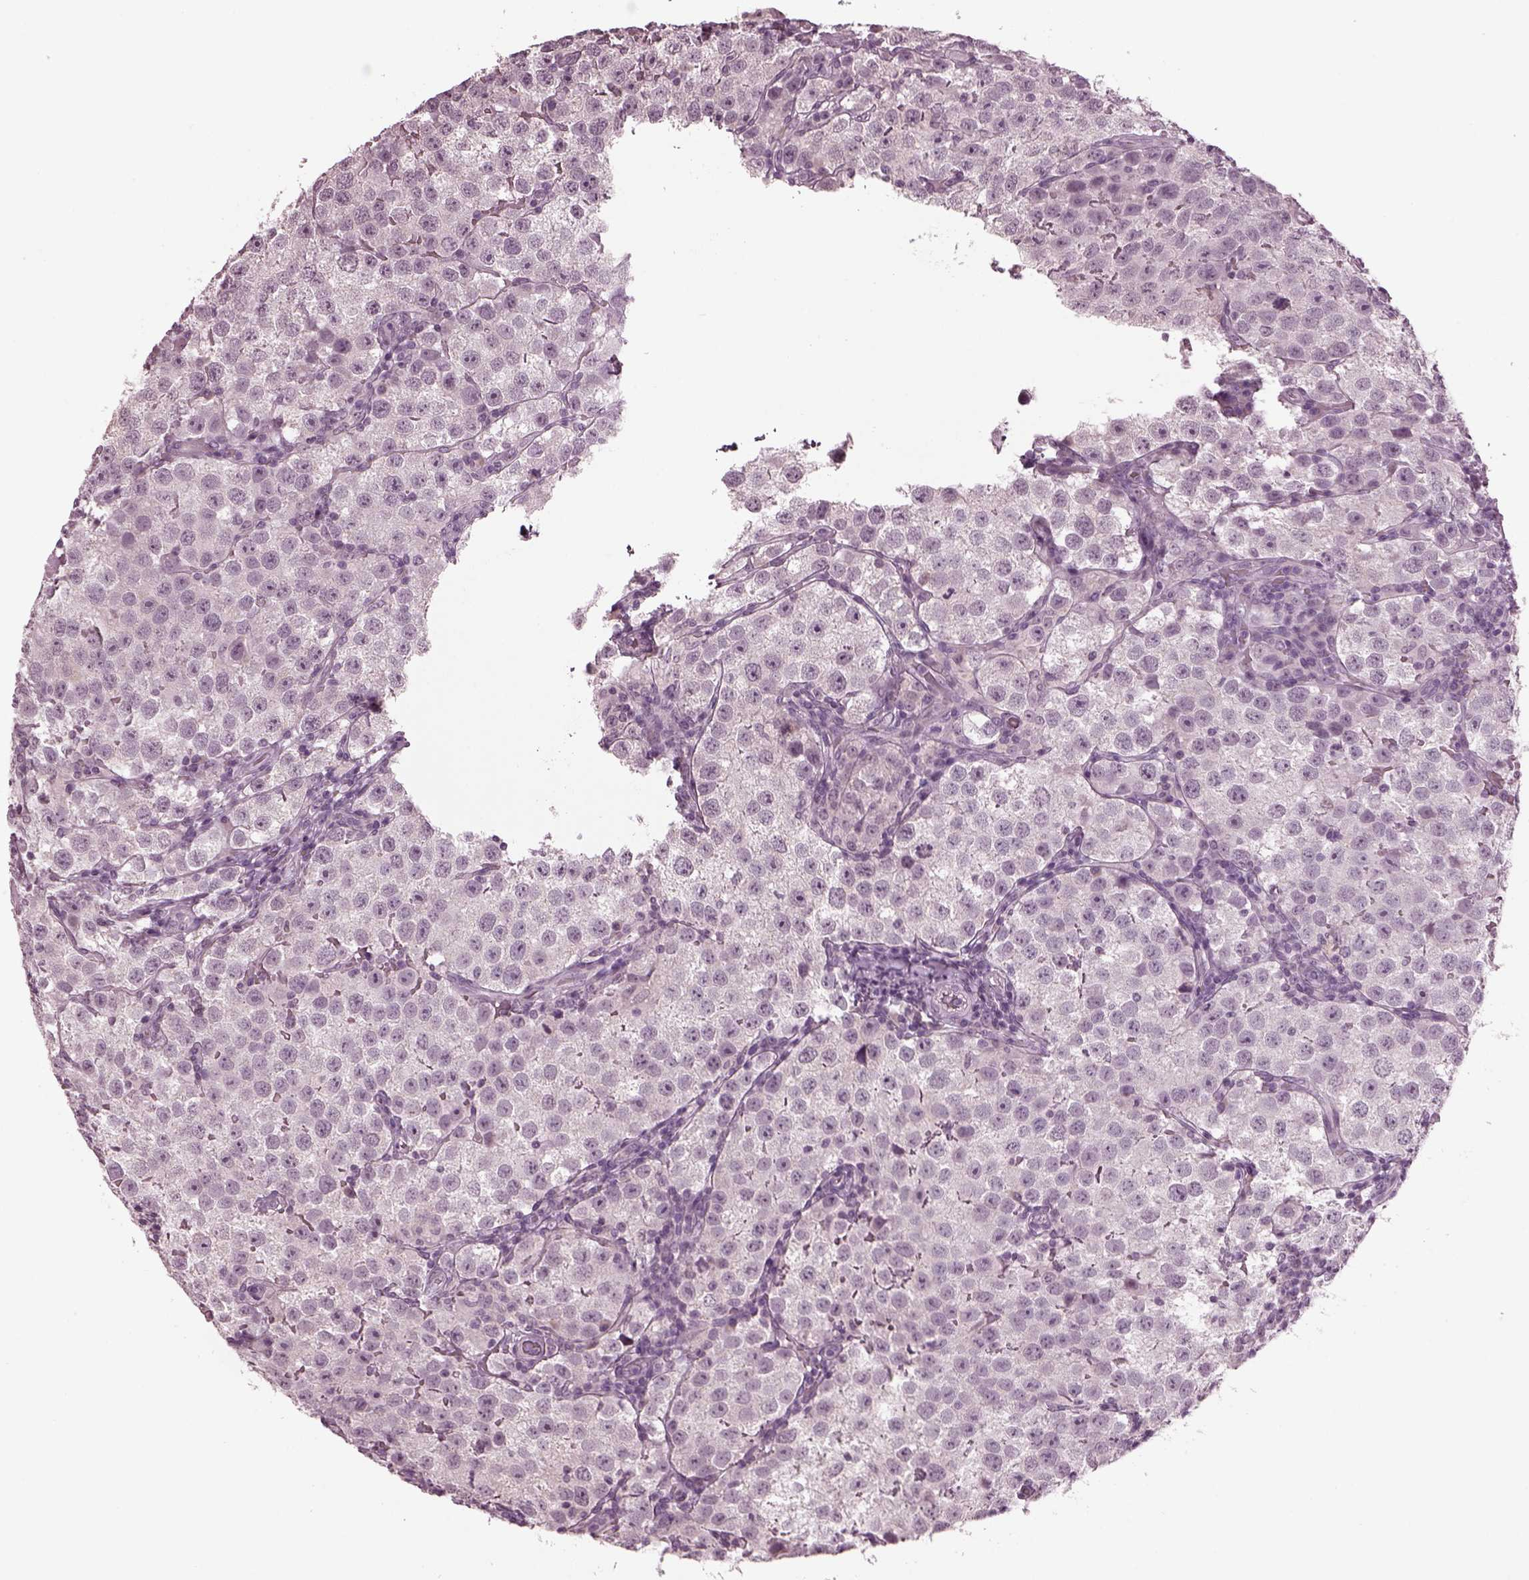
{"staining": {"intensity": "negative", "quantity": "none", "location": "none"}, "tissue": "testis cancer", "cell_type": "Tumor cells", "image_type": "cancer", "snomed": [{"axis": "morphology", "description": "Seminoma, NOS"}, {"axis": "topography", "description": "Testis"}], "caption": "A photomicrograph of testis cancer stained for a protein shows no brown staining in tumor cells. (Brightfield microscopy of DAB (3,3'-diaminobenzidine) immunohistochemistry (IHC) at high magnification).", "gene": "CLCN4", "patient": {"sex": "male", "age": 37}}